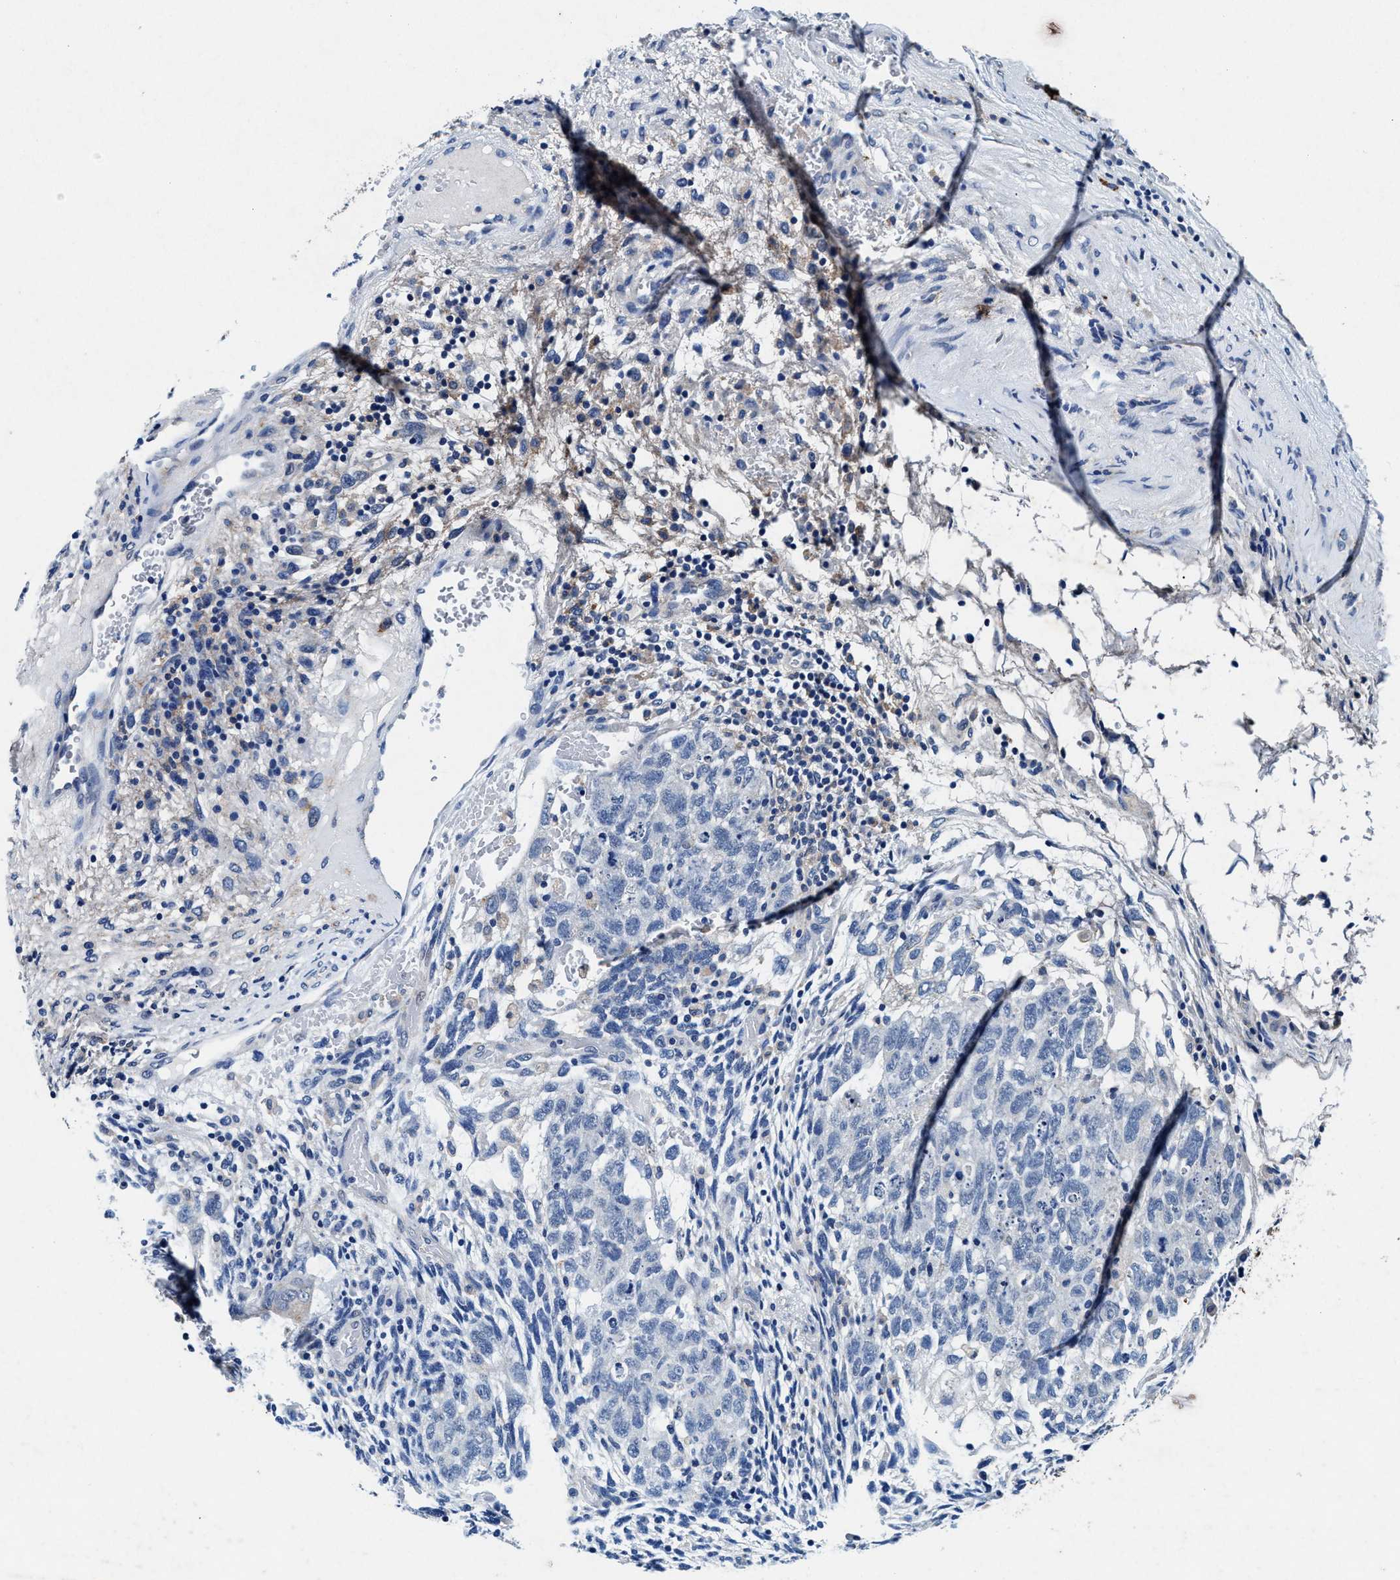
{"staining": {"intensity": "negative", "quantity": "none", "location": "none"}, "tissue": "testis cancer", "cell_type": "Tumor cells", "image_type": "cancer", "snomed": [{"axis": "morphology", "description": "Normal tissue, NOS"}, {"axis": "morphology", "description": "Carcinoma, Embryonal, NOS"}, {"axis": "topography", "description": "Testis"}], "caption": "Tumor cells are negative for protein expression in human testis embryonal carcinoma. (DAB IHC with hematoxylin counter stain).", "gene": "SLC8A1", "patient": {"sex": "male", "age": 36}}